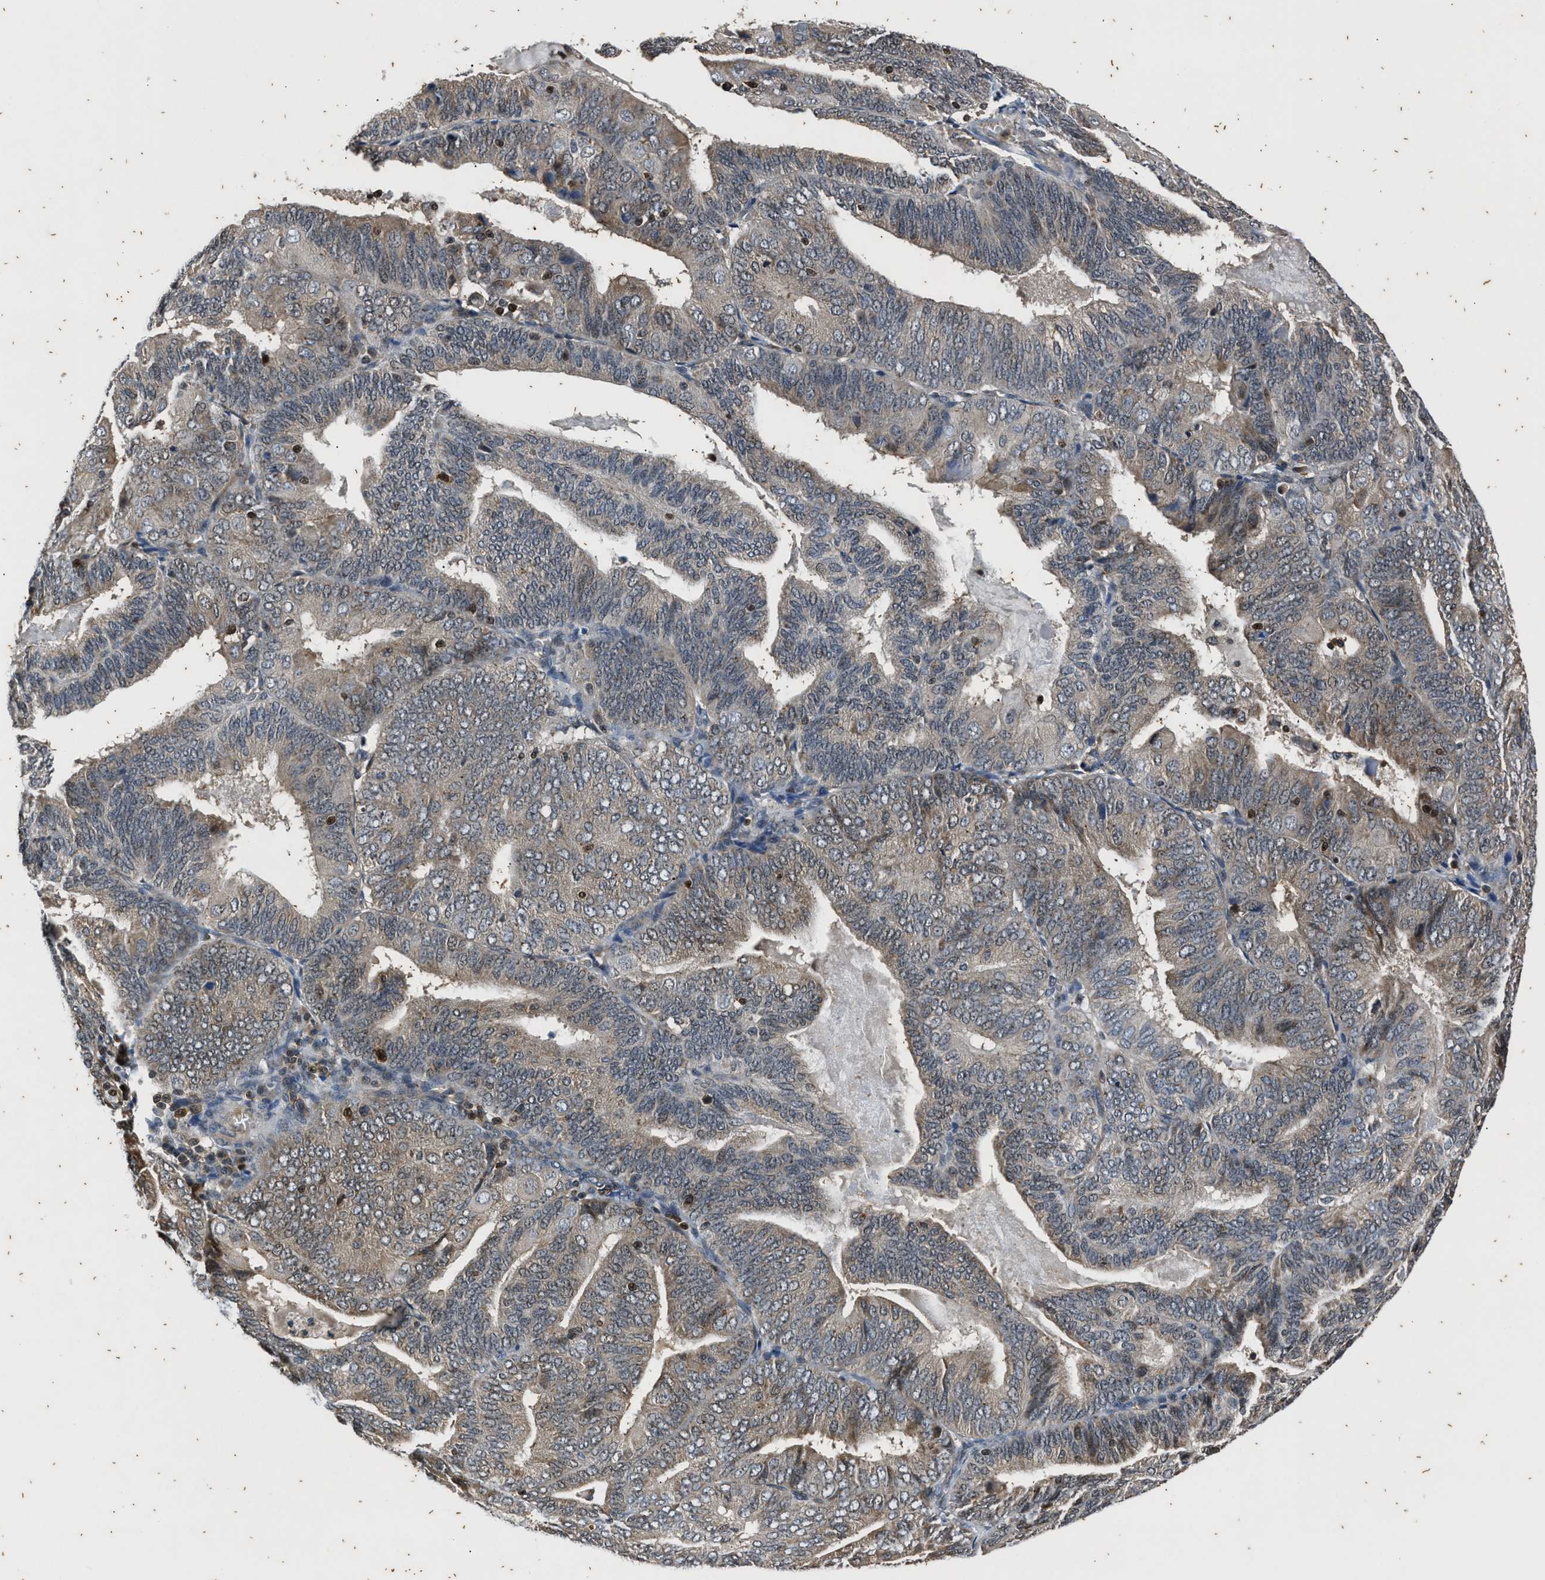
{"staining": {"intensity": "weak", "quantity": "<25%", "location": "cytoplasmic/membranous"}, "tissue": "endometrial cancer", "cell_type": "Tumor cells", "image_type": "cancer", "snomed": [{"axis": "morphology", "description": "Adenocarcinoma, NOS"}, {"axis": "topography", "description": "Endometrium"}], "caption": "Tumor cells are negative for brown protein staining in endometrial cancer. (DAB immunohistochemistry (IHC) visualized using brightfield microscopy, high magnification).", "gene": "PTPN7", "patient": {"sex": "female", "age": 81}}